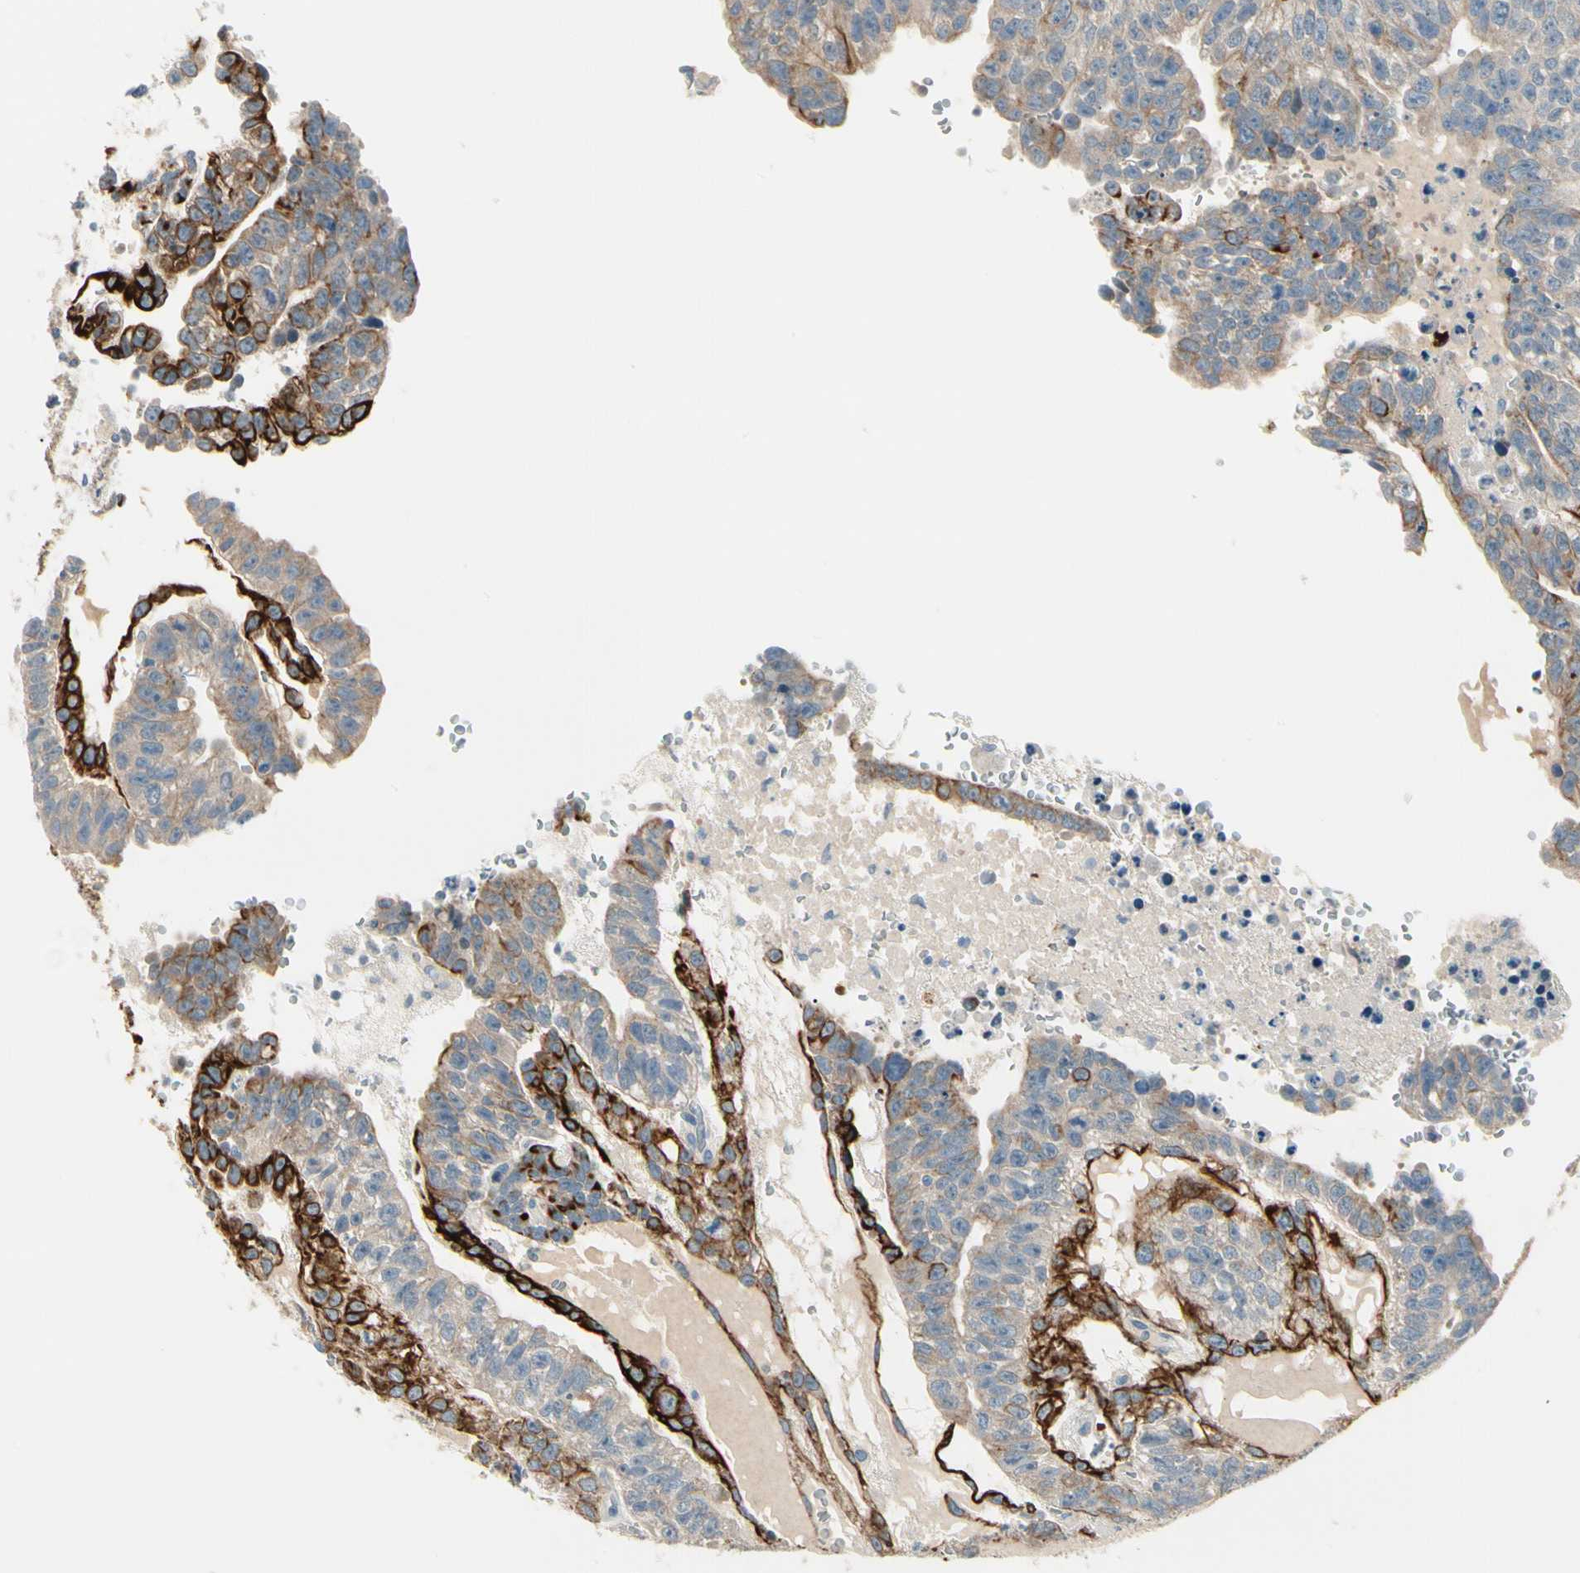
{"staining": {"intensity": "moderate", "quantity": ">75%", "location": "cytoplasmic/membranous"}, "tissue": "testis cancer", "cell_type": "Tumor cells", "image_type": "cancer", "snomed": [{"axis": "morphology", "description": "Seminoma, NOS"}, {"axis": "morphology", "description": "Carcinoma, Embryonal, NOS"}, {"axis": "topography", "description": "Testis"}], "caption": "The immunohistochemical stain highlights moderate cytoplasmic/membranous positivity in tumor cells of testis seminoma tissue.", "gene": "DUSP12", "patient": {"sex": "male", "age": 52}}